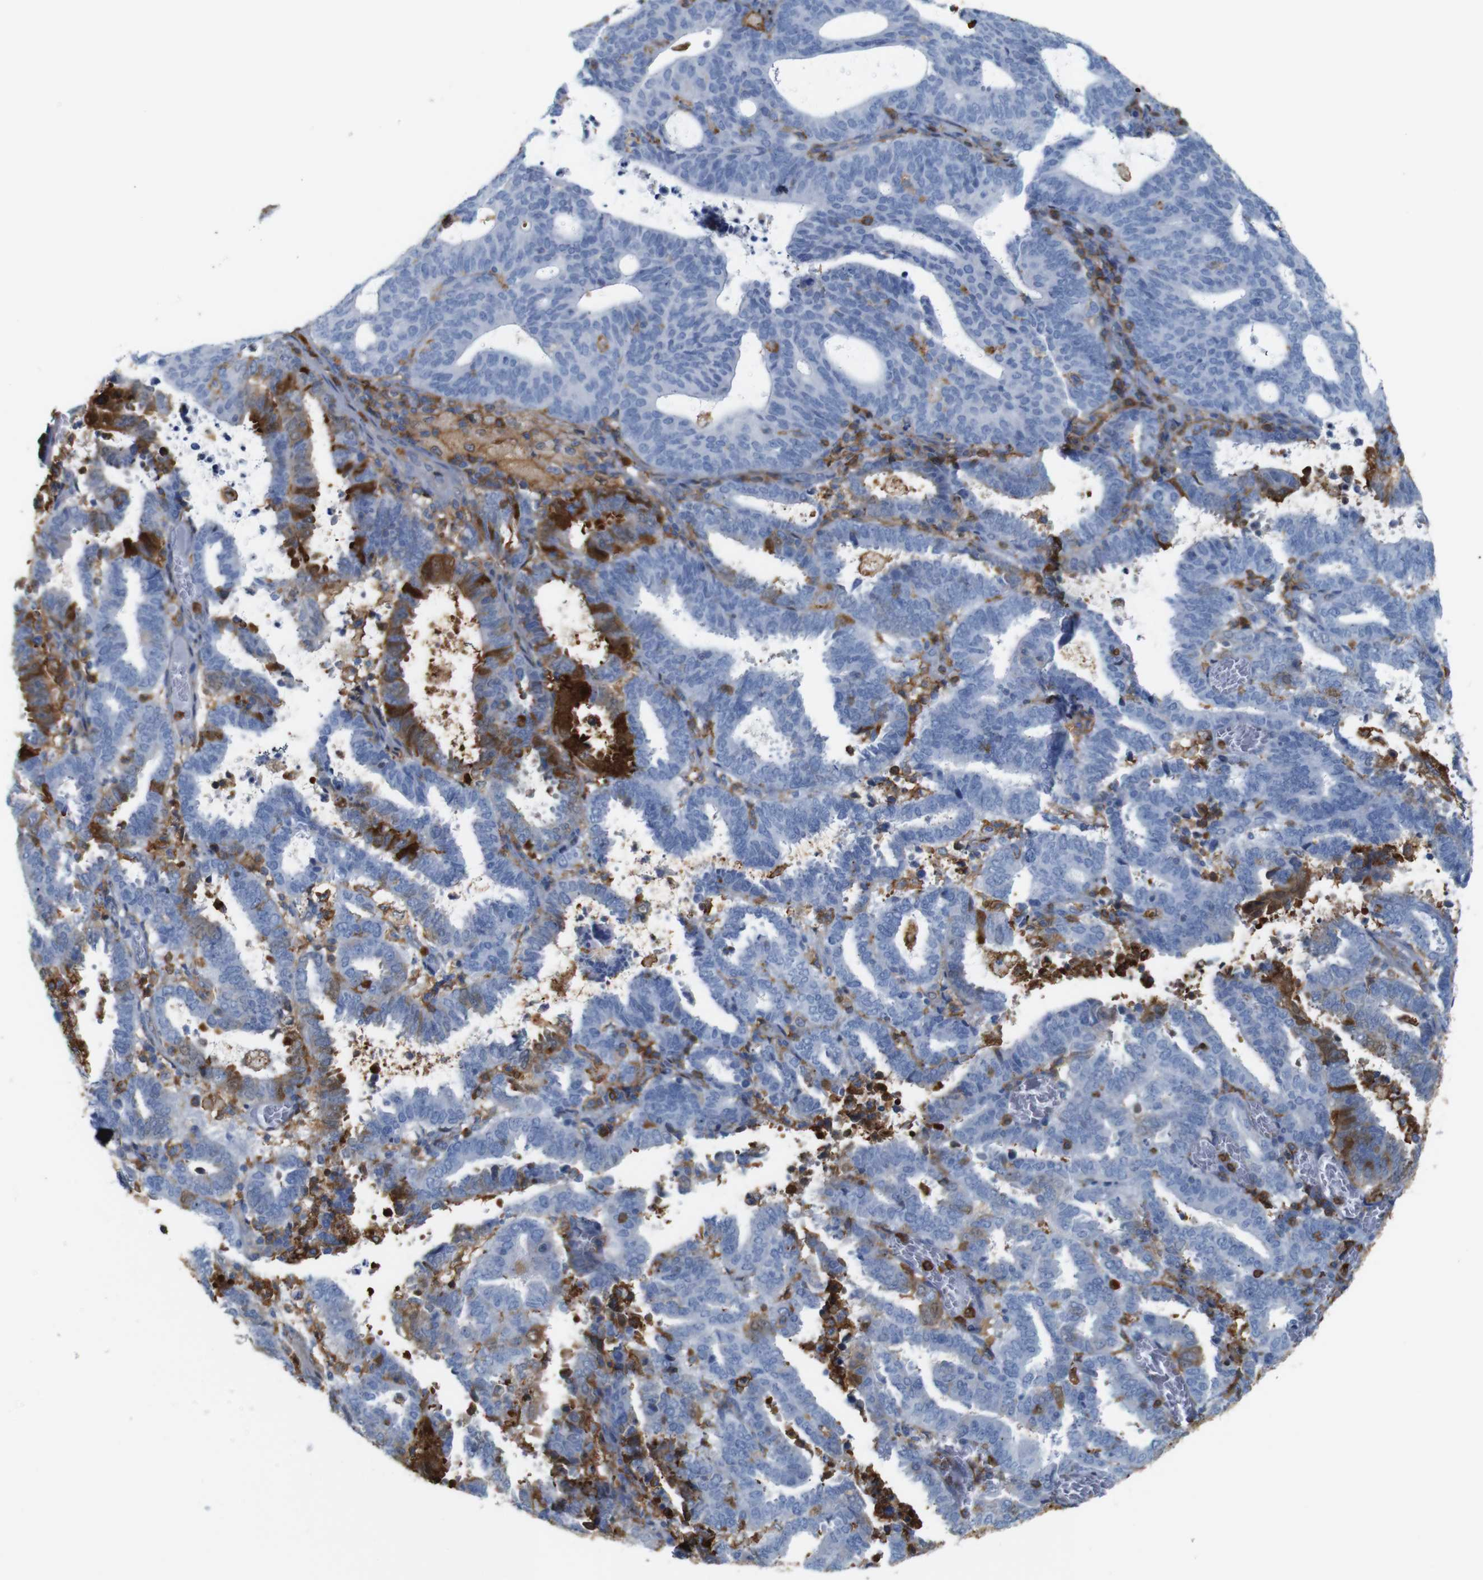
{"staining": {"intensity": "strong", "quantity": "<25%", "location": "cytoplasmic/membranous"}, "tissue": "endometrial cancer", "cell_type": "Tumor cells", "image_type": "cancer", "snomed": [{"axis": "morphology", "description": "Adenocarcinoma, NOS"}, {"axis": "topography", "description": "Uterus"}], "caption": "Endometrial cancer stained with DAB immunohistochemistry displays medium levels of strong cytoplasmic/membranous positivity in about <25% of tumor cells.", "gene": "ANXA1", "patient": {"sex": "female", "age": 83}}